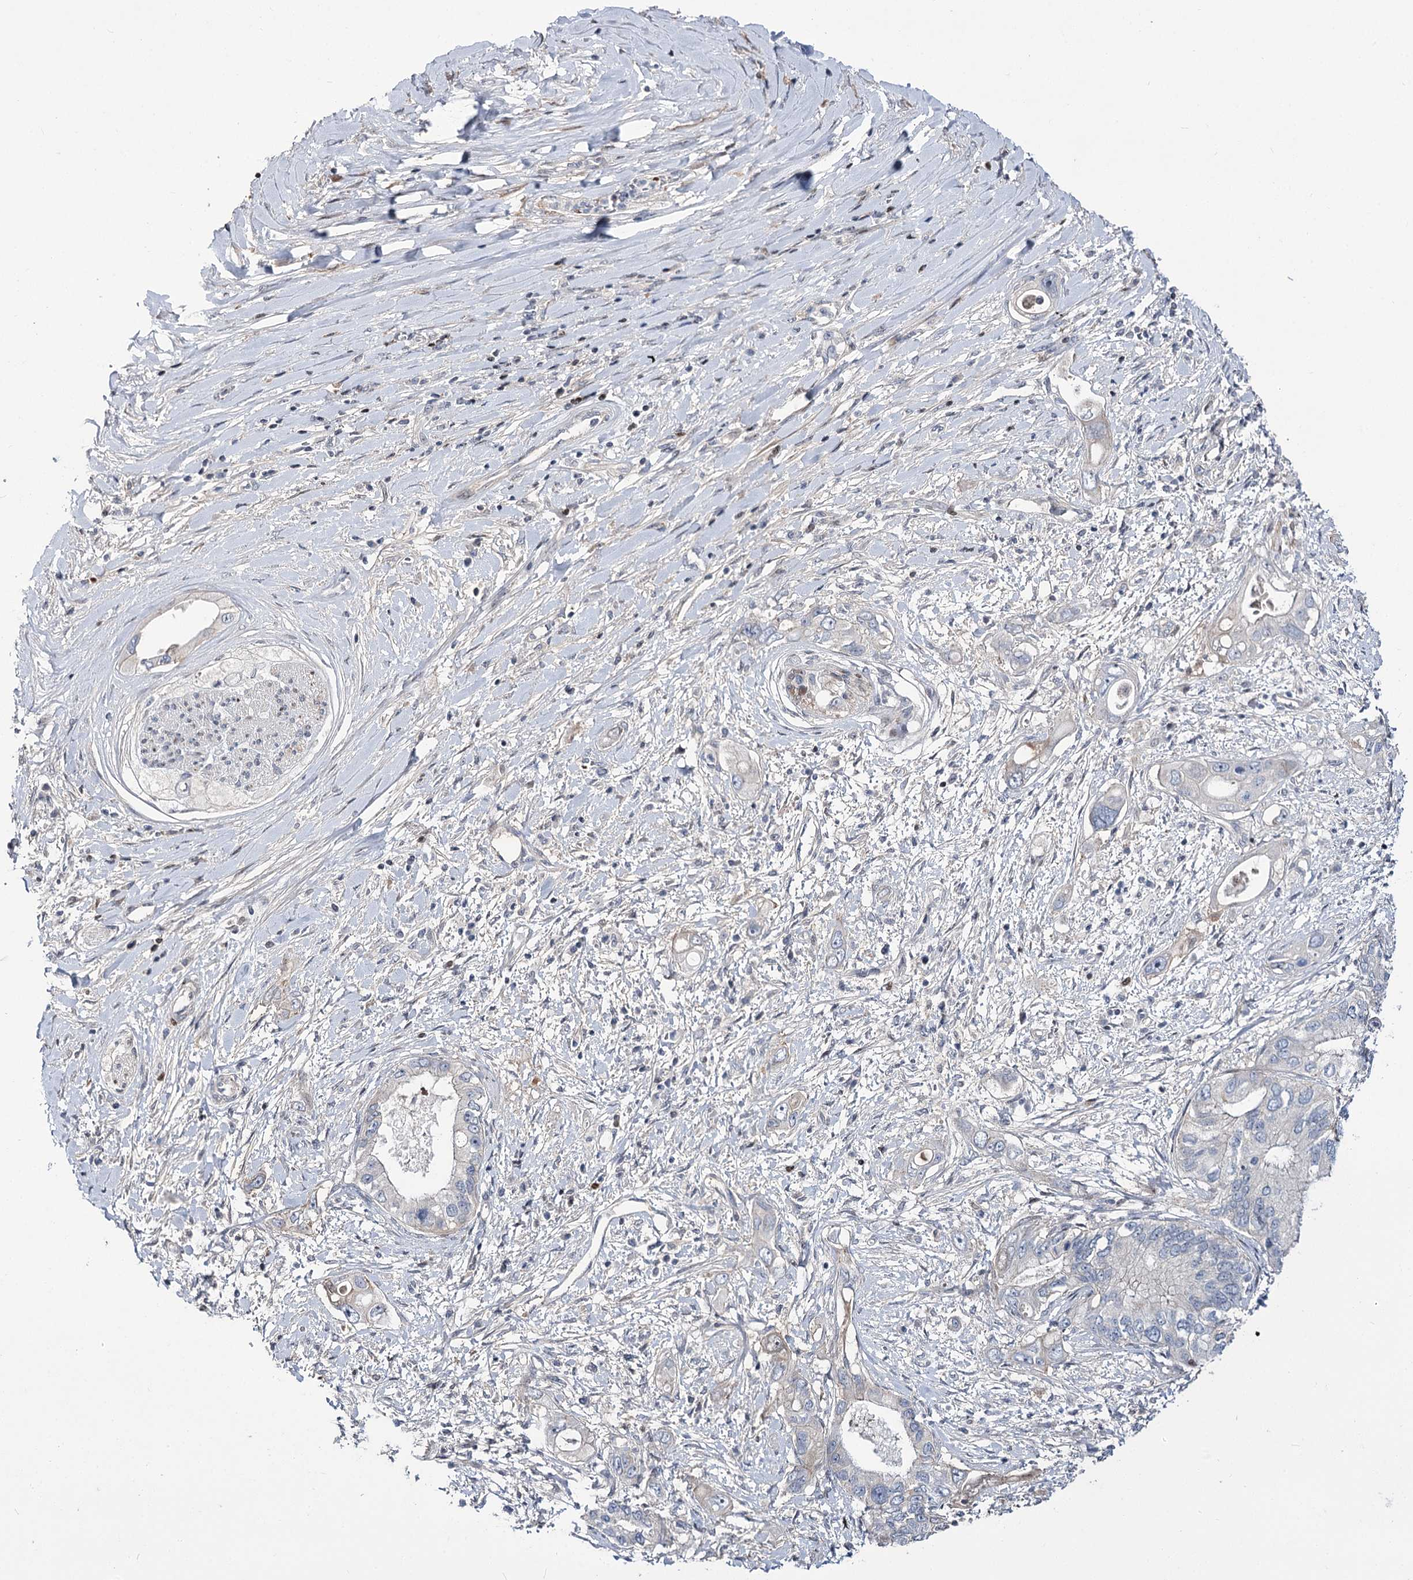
{"staining": {"intensity": "negative", "quantity": "none", "location": "none"}, "tissue": "pancreatic cancer", "cell_type": "Tumor cells", "image_type": "cancer", "snomed": [{"axis": "morphology", "description": "Inflammation, NOS"}, {"axis": "morphology", "description": "Adenocarcinoma, NOS"}, {"axis": "topography", "description": "Pancreas"}], "caption": "Immunohistochemical staining of human pancreatic adenocarcinoma shows no significant staining in tumor cells. (Immunohistochemistry, brightfield microscopy, high magnification).", "gene": "ITFG2", "patient": {"sex": "female", "age": 56}}